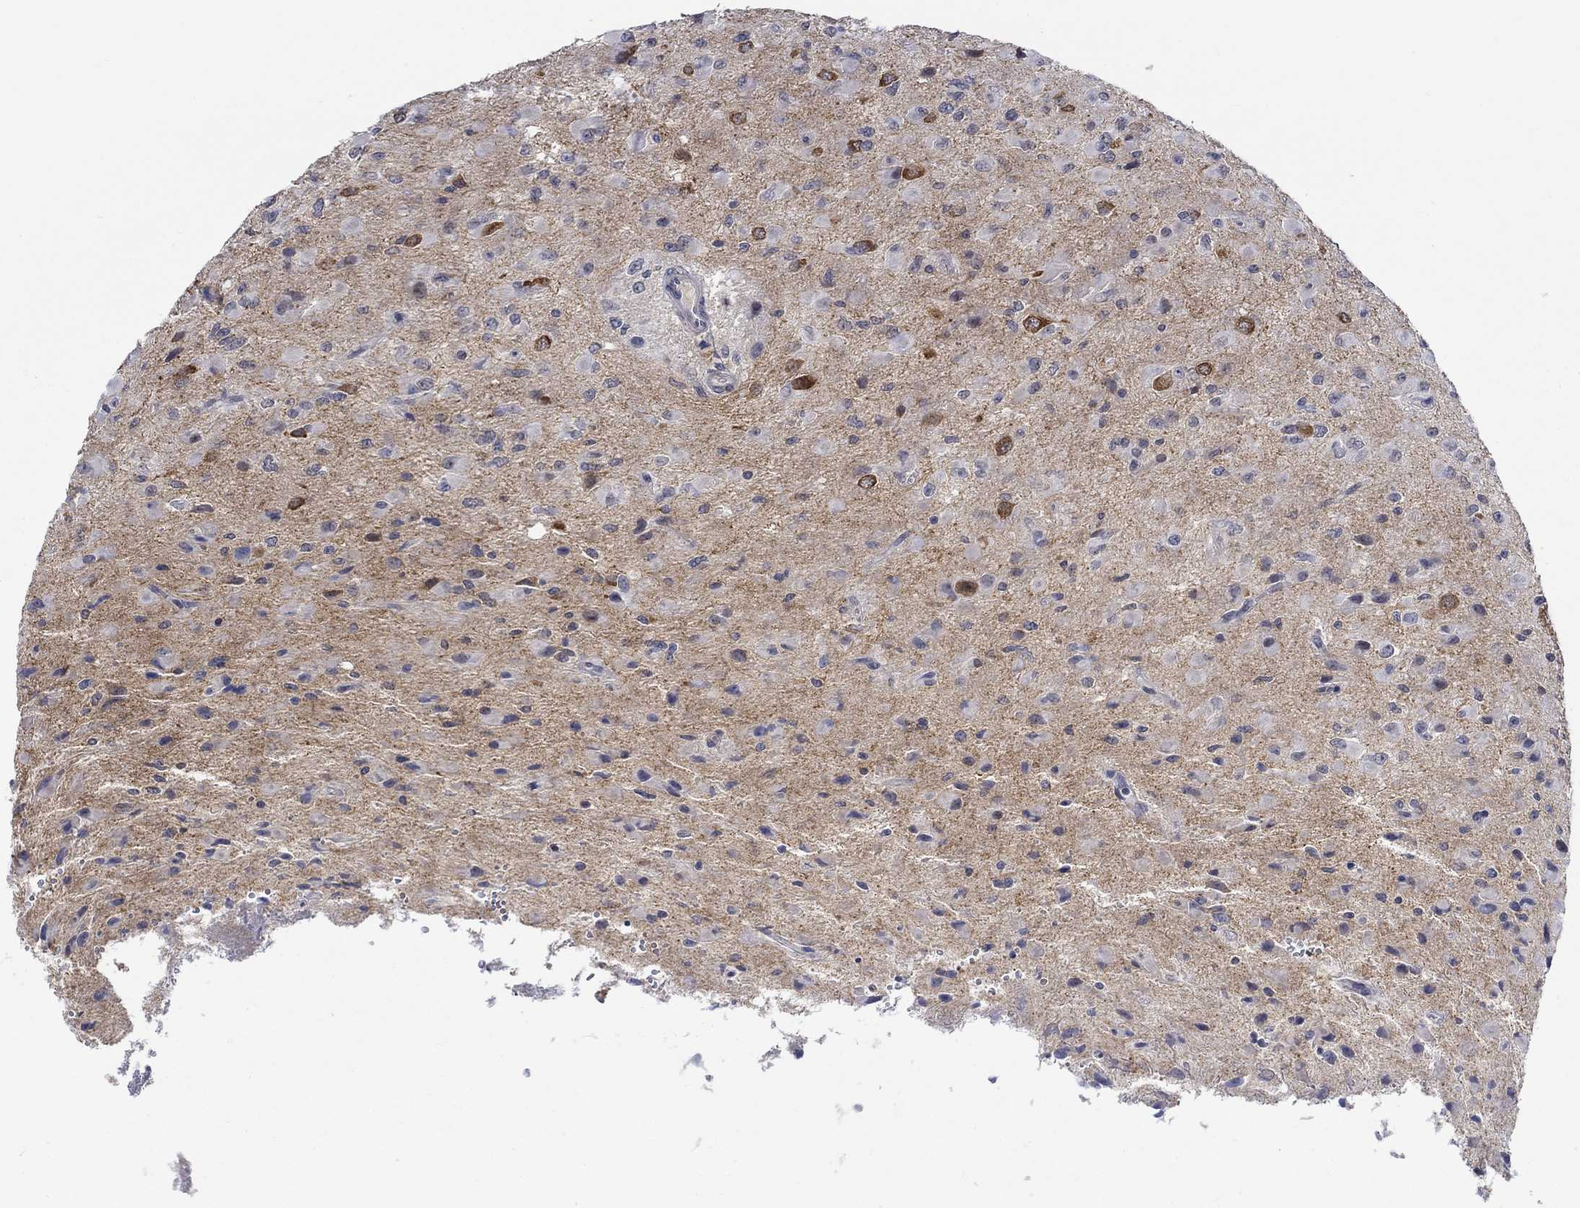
{"staining": {"intensity": "weak", "quantity": "25%-75%", "location": "cytoplasmic/membranous"}, "tissue": "glioma", "cell_type": "Tumor cells", "image_type": "cancer", "snomed": [{"axis": "morphology", "description": "Glioma, malignant, High grade"}, {"axis": "topography", "description": "Cerebral cortex"}], "caption": "IHC image of neoplastic tissue: human glioma stained using IHC exhibits low levels of weak protein expression localized specifically in the cytoplasmic/membranous of tumor cells, appearing as a cytoplasmic/membranous brown color.", "gene": "WASF1", "patient": {"sex": "male", "age": 35}}